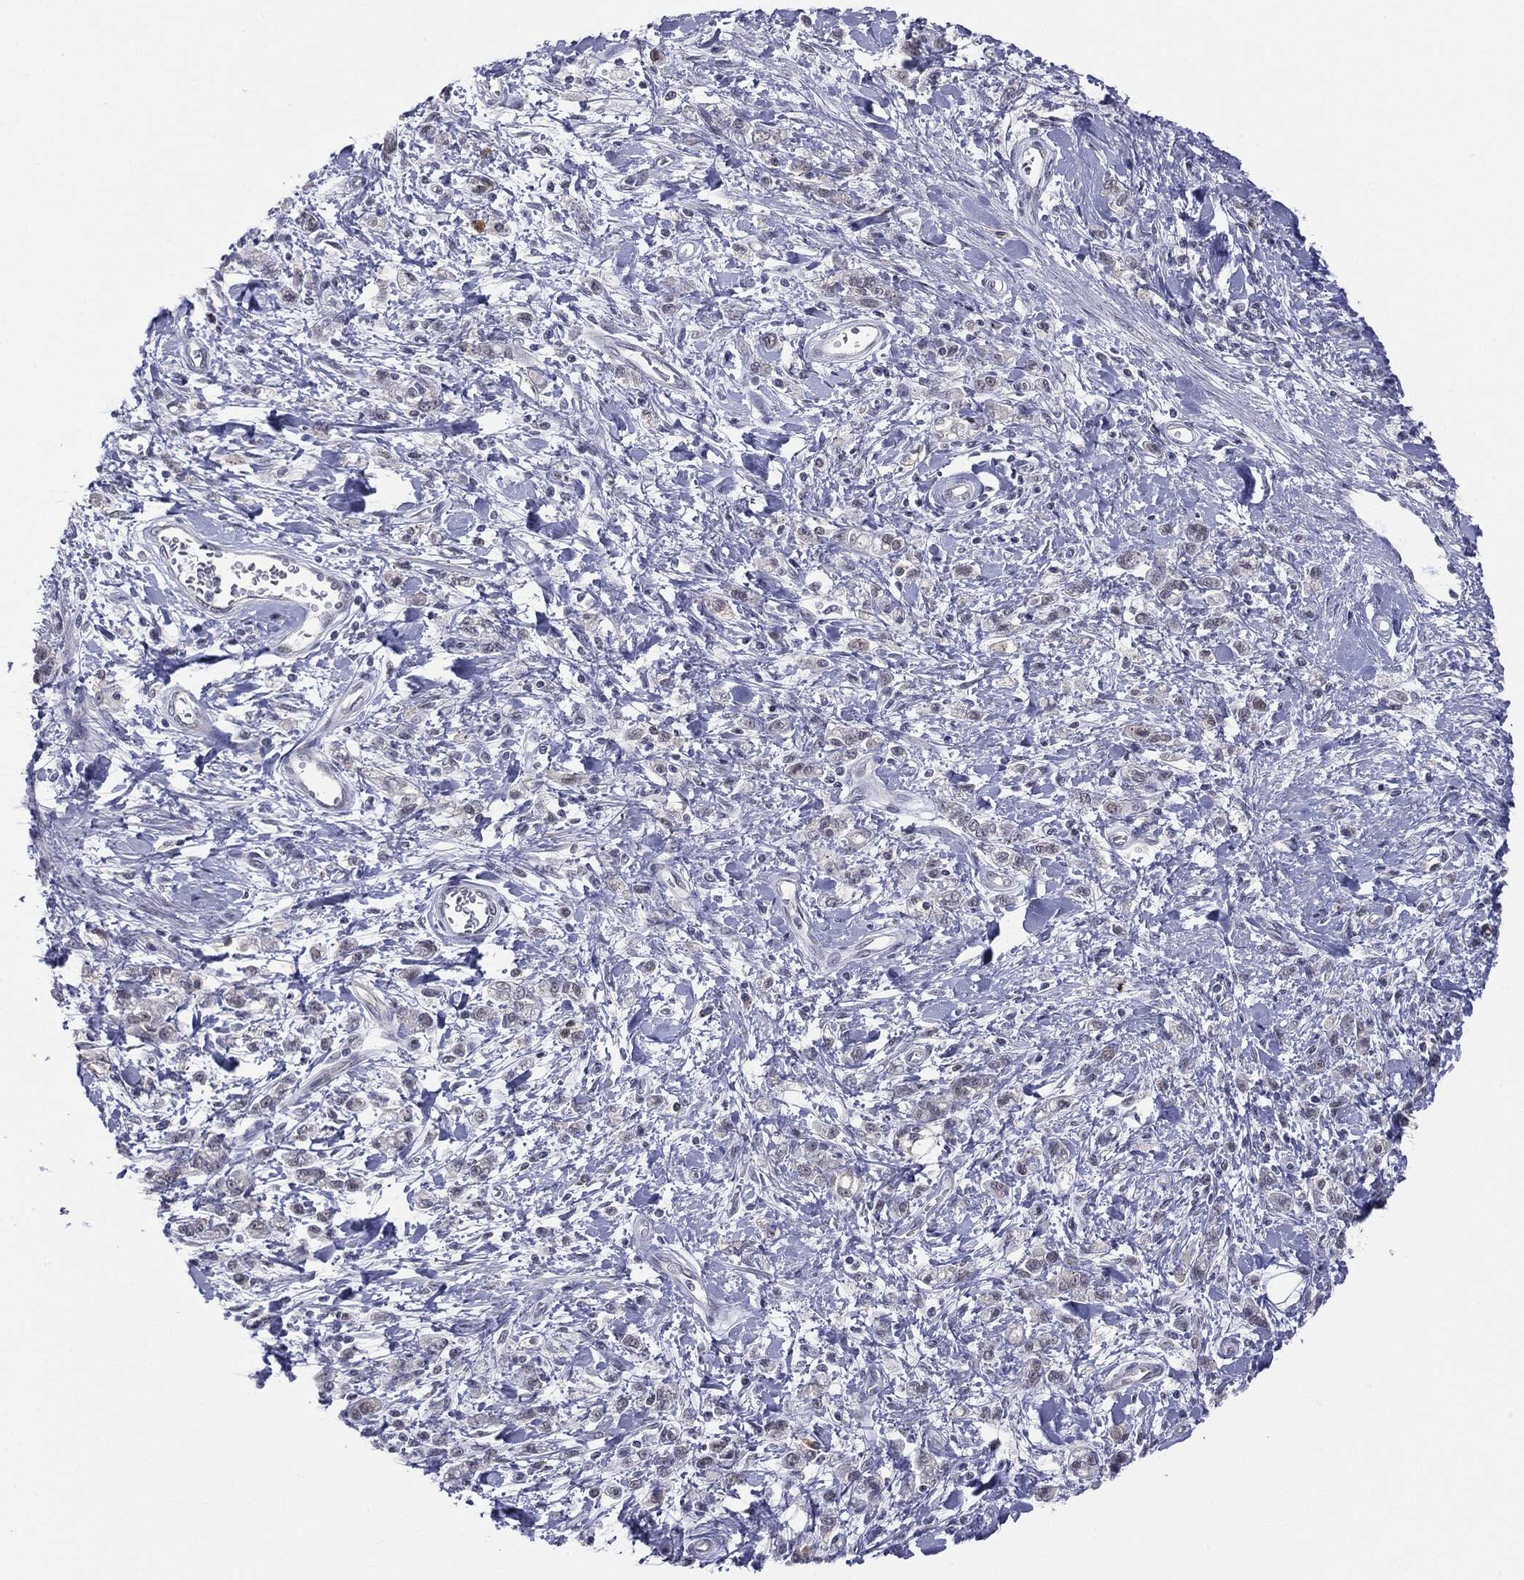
{"staining": {"intensity": "negative", "quantity": "none", "location": "none"}, "tissue": "stomach cancer", "cell_type": "Tumor cells", "image_type": "cancer", "snomed": [{"axis": "morphology", "description": "Adenocarcinoma, NOS"}, {"axis": "topography", "description": "Stomach"}], "caption": "IHC histopathology image of neoplastic tissue: human adenocarcinoma (stomach) stained with DAB (3,3'-diaminobenzidine) displays no significant protein positivity in tumor cells.", "gene": "SLC5A5", "patient": {"sex": "male", "age": 77}}